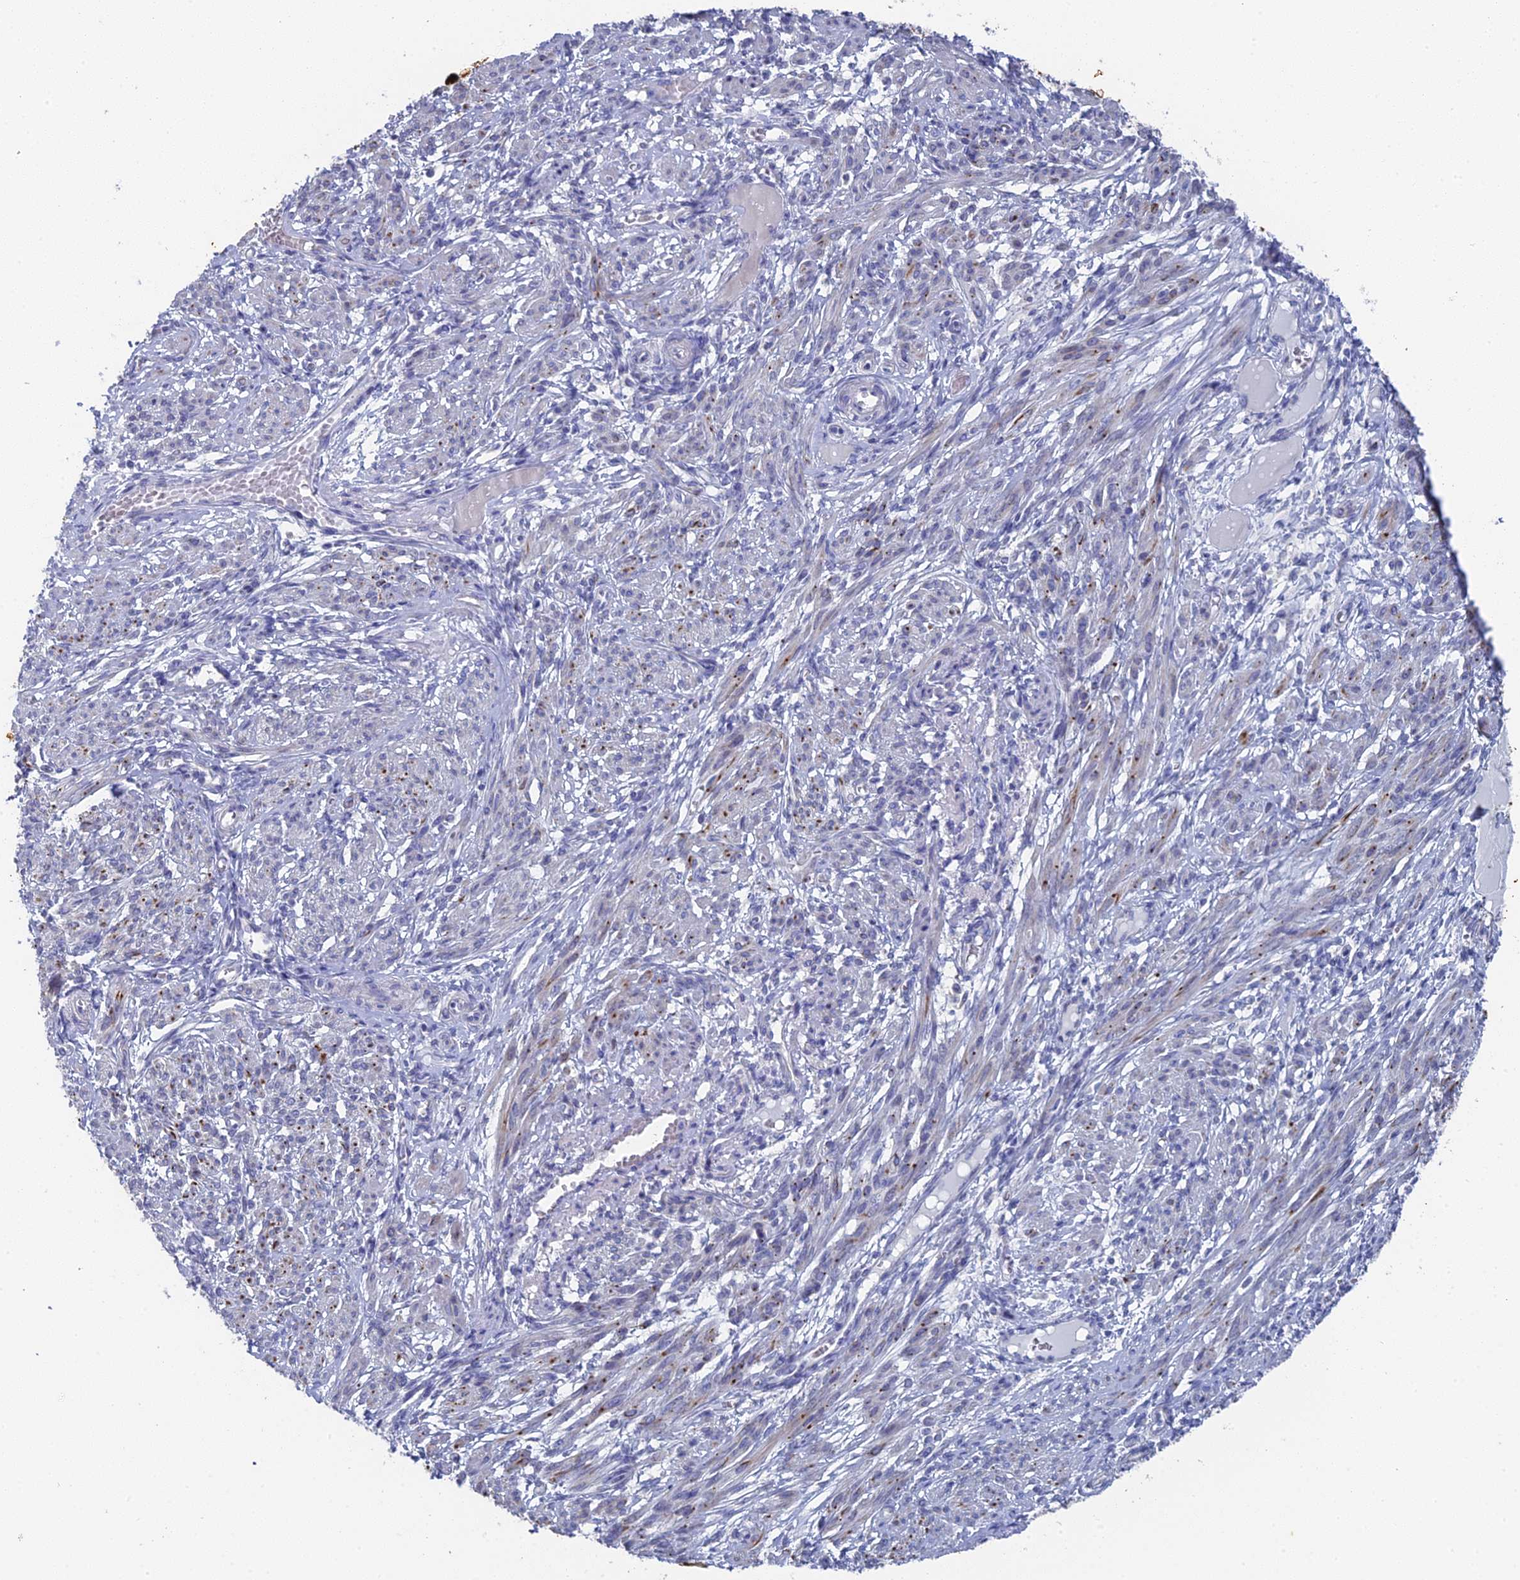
{"staining": {"intensity": "negative", "quantity": "none", "location": "none"}, "tissue": "smooth muscle", "cell_type": "Smooth muscle cells", "image_type": "normal", "snomed": [{"axis": "morphology", "description": "Normal tissue, NOS"}, {"axis": "topography", "description": "Smooth muscle"}], "caption": "This is an immunohistochemistry image of normal smooth muscle. There is no expression in smooth muscle cells.", "gene": "SRFBP1", "patient": {"sex": "female", "age": 39}}